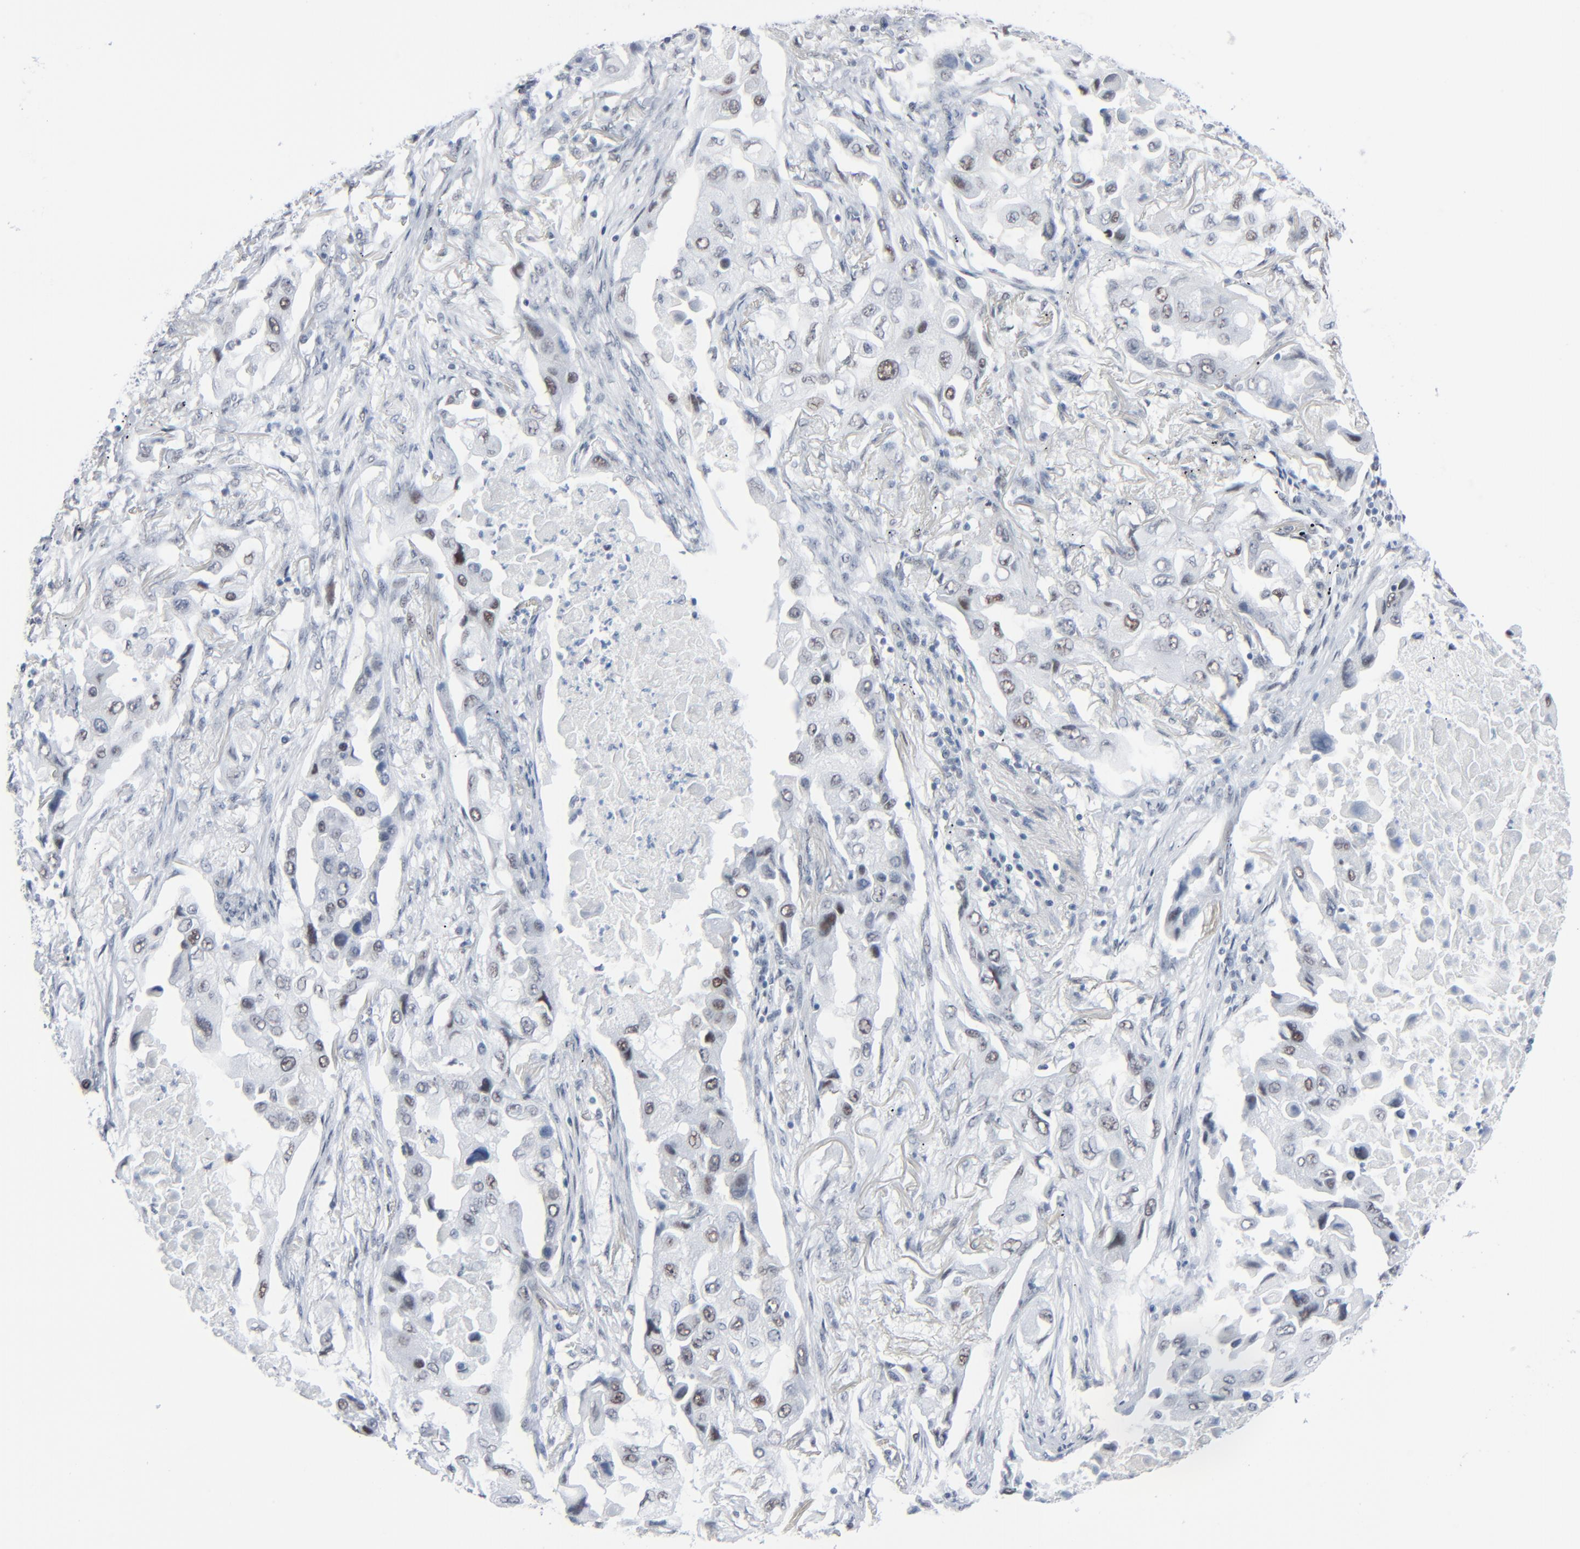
{"staining": {"intensity": "weak", "quantity": "25%-75%", "location": "nuclear"}, "tissue": "lung cancer", "cell_type": "Tumor cells", "image_type": "cancer", "snomed": [{"axis": "morphology", "description": "Adenocarcinoma, NOS"}, {"axis": "topography", "description": "Lung"}], "caption": "The immunohistochemical stain highlights weak nuclear expression in tumor cells of lung cancer tissue. Nuclei are stained in blue.", "gene": "SIRT1", "patient": {"sex": "female", "age": 65}}